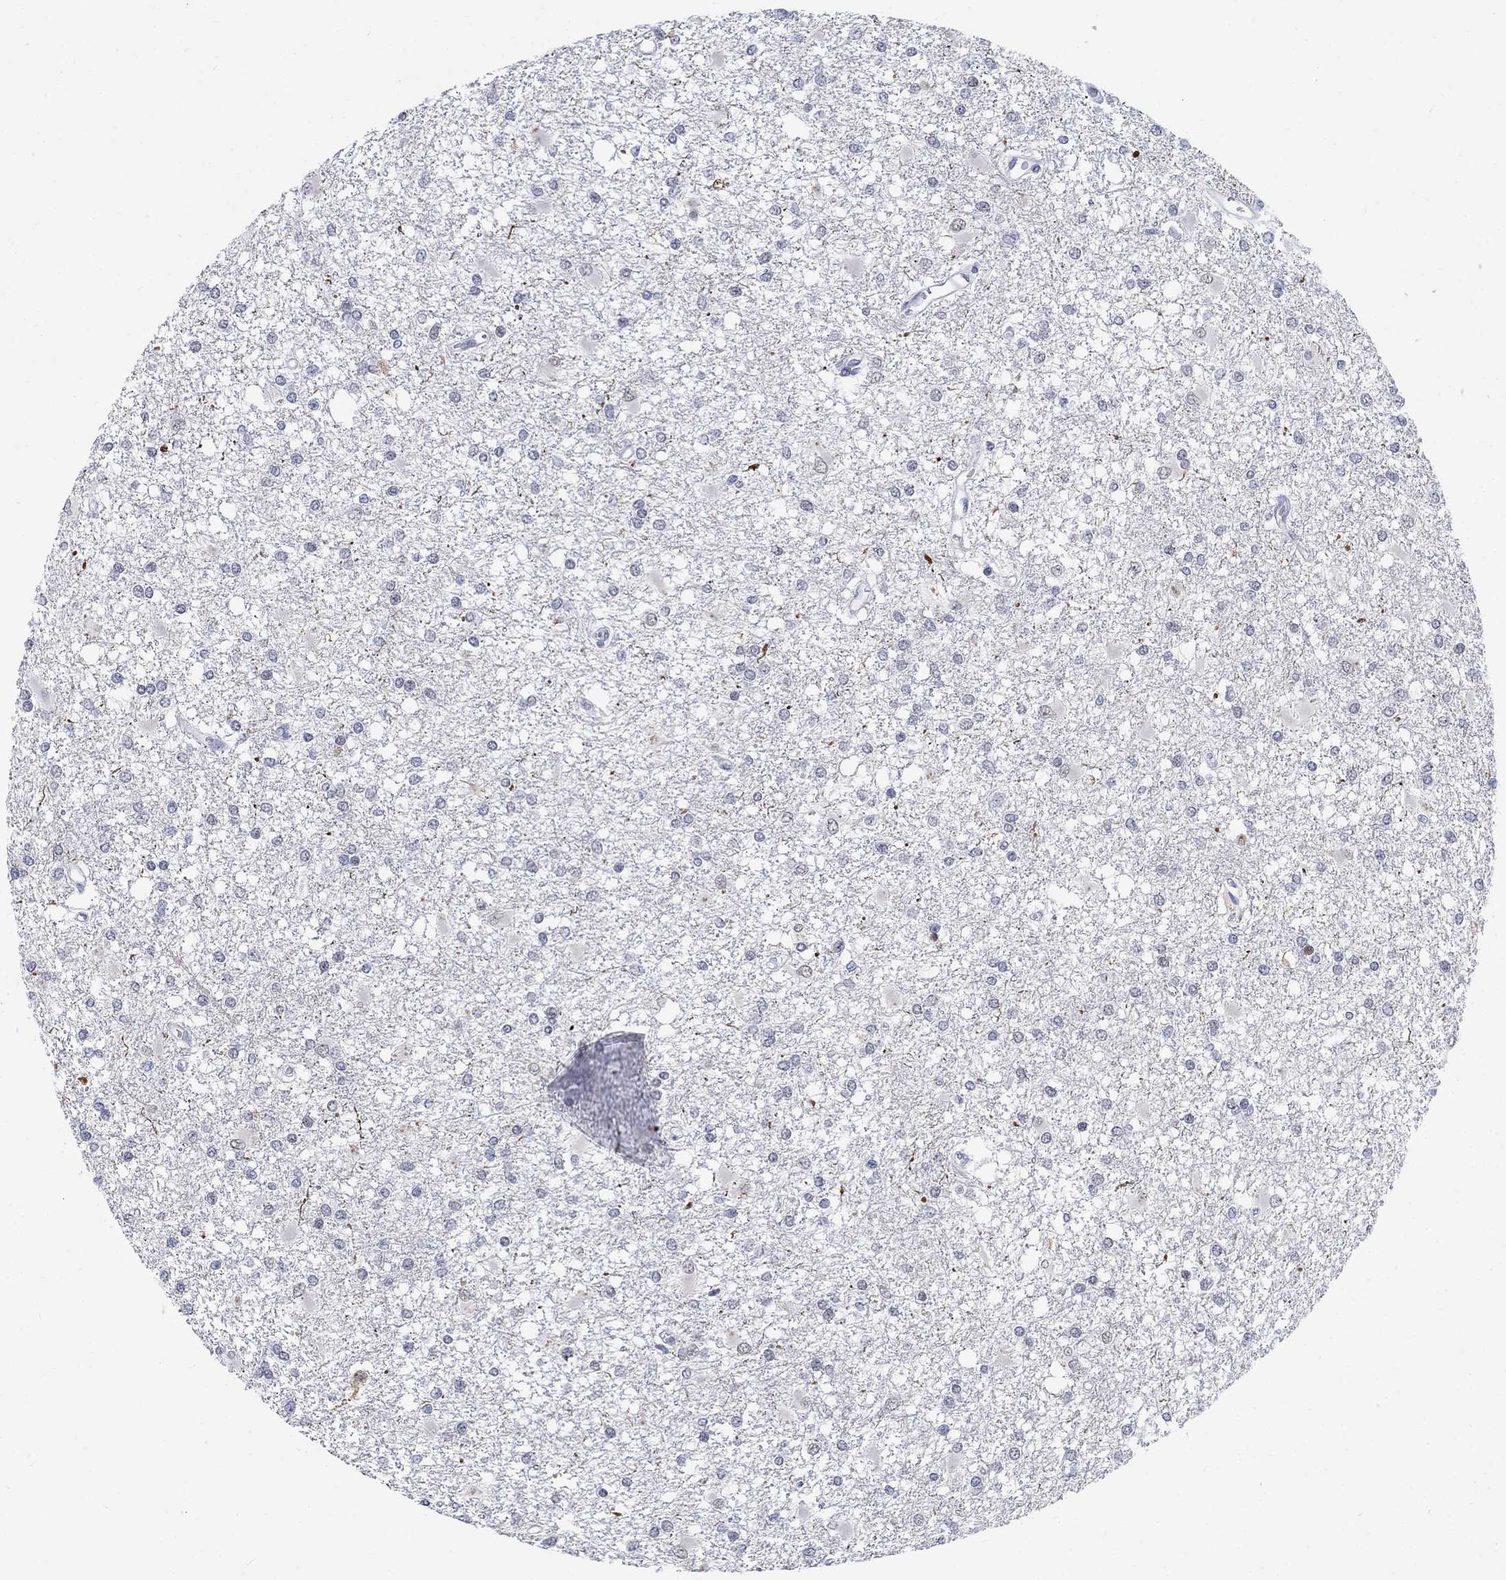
{"staining": {"intensity": "negative", "quantity": "none", "location": "none"}, "tissue": "glioma", "cell_type": "Tumor cells", "image_type": "cancer", "snomed": [{"axis": "morphology", "description": "Glioma, malignant, High grade"}, {"axis": "topography", "description": "Cerebral cortex"}], "caption": "DAB (3,3'-diaminobenzidine) immunohistochemical staining of glioma displays no significant positivity in tumor cells. Brightfield microscopy of immunohistochemistry stained with DAB (3,3'-diaminobenzidine) (brown) and hematoxylin (blue), captured at high magnification.", "gene": "ANKS1B", "patient": {"sex": "male", "age": 79}}